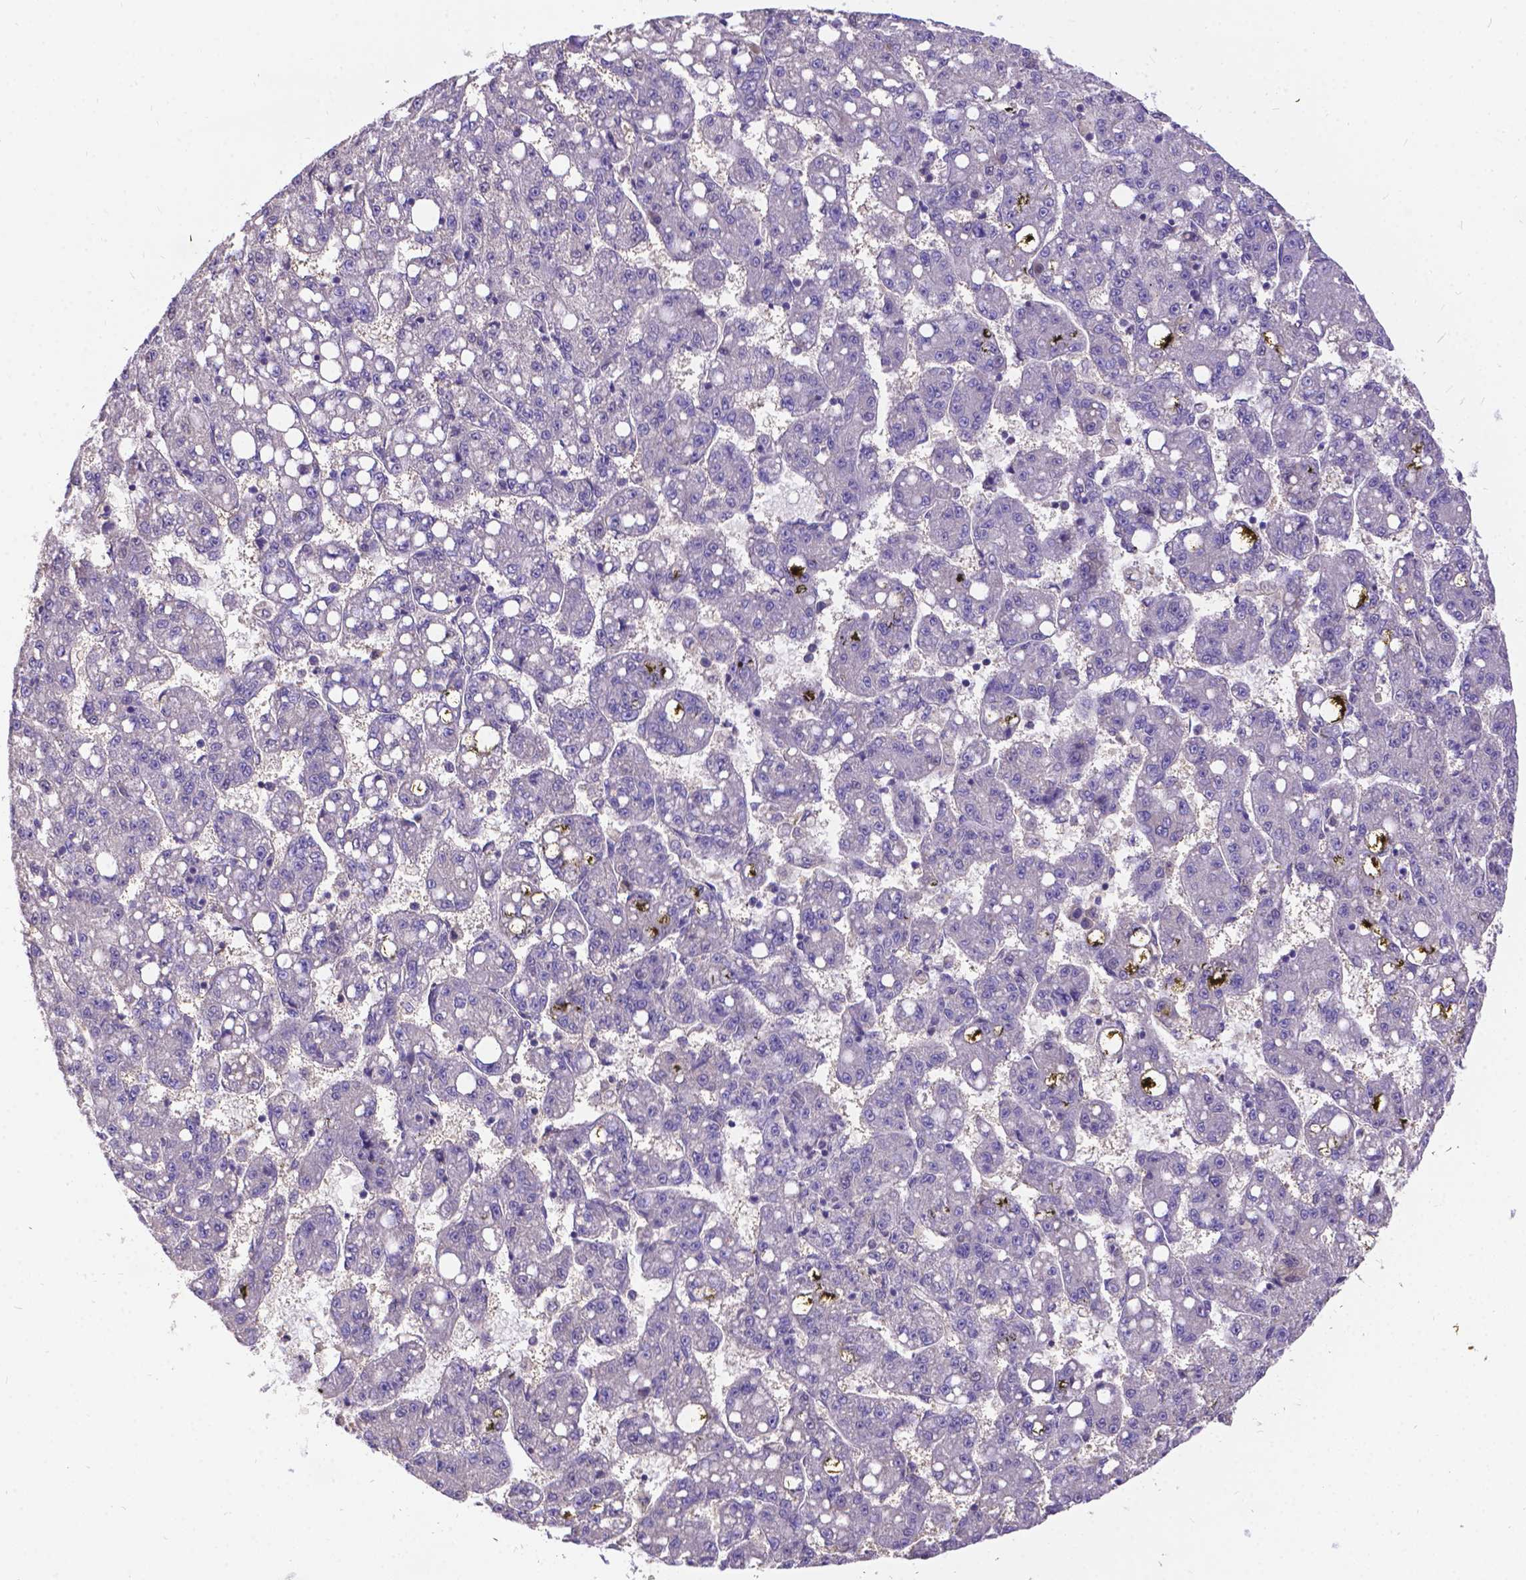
{"staining": {"intensity": "negative", "quantity": "none", "location": "none"}, "tissue": "liver cancer", "cell_type": "Tumor cells", "image_type": "cancer", "snomed": [{"axis": "morphology", "description": "Carcinoma, Hepatocellular, NOS"}, {"axis": "topography", "description": "Liver"}], "caption": "A photomicrograph of liver cancer stained for a protein reveals no brown staining in tumor cells.", "gene": "DENND6A", "patient": {"sex": "female", "age": 65}}